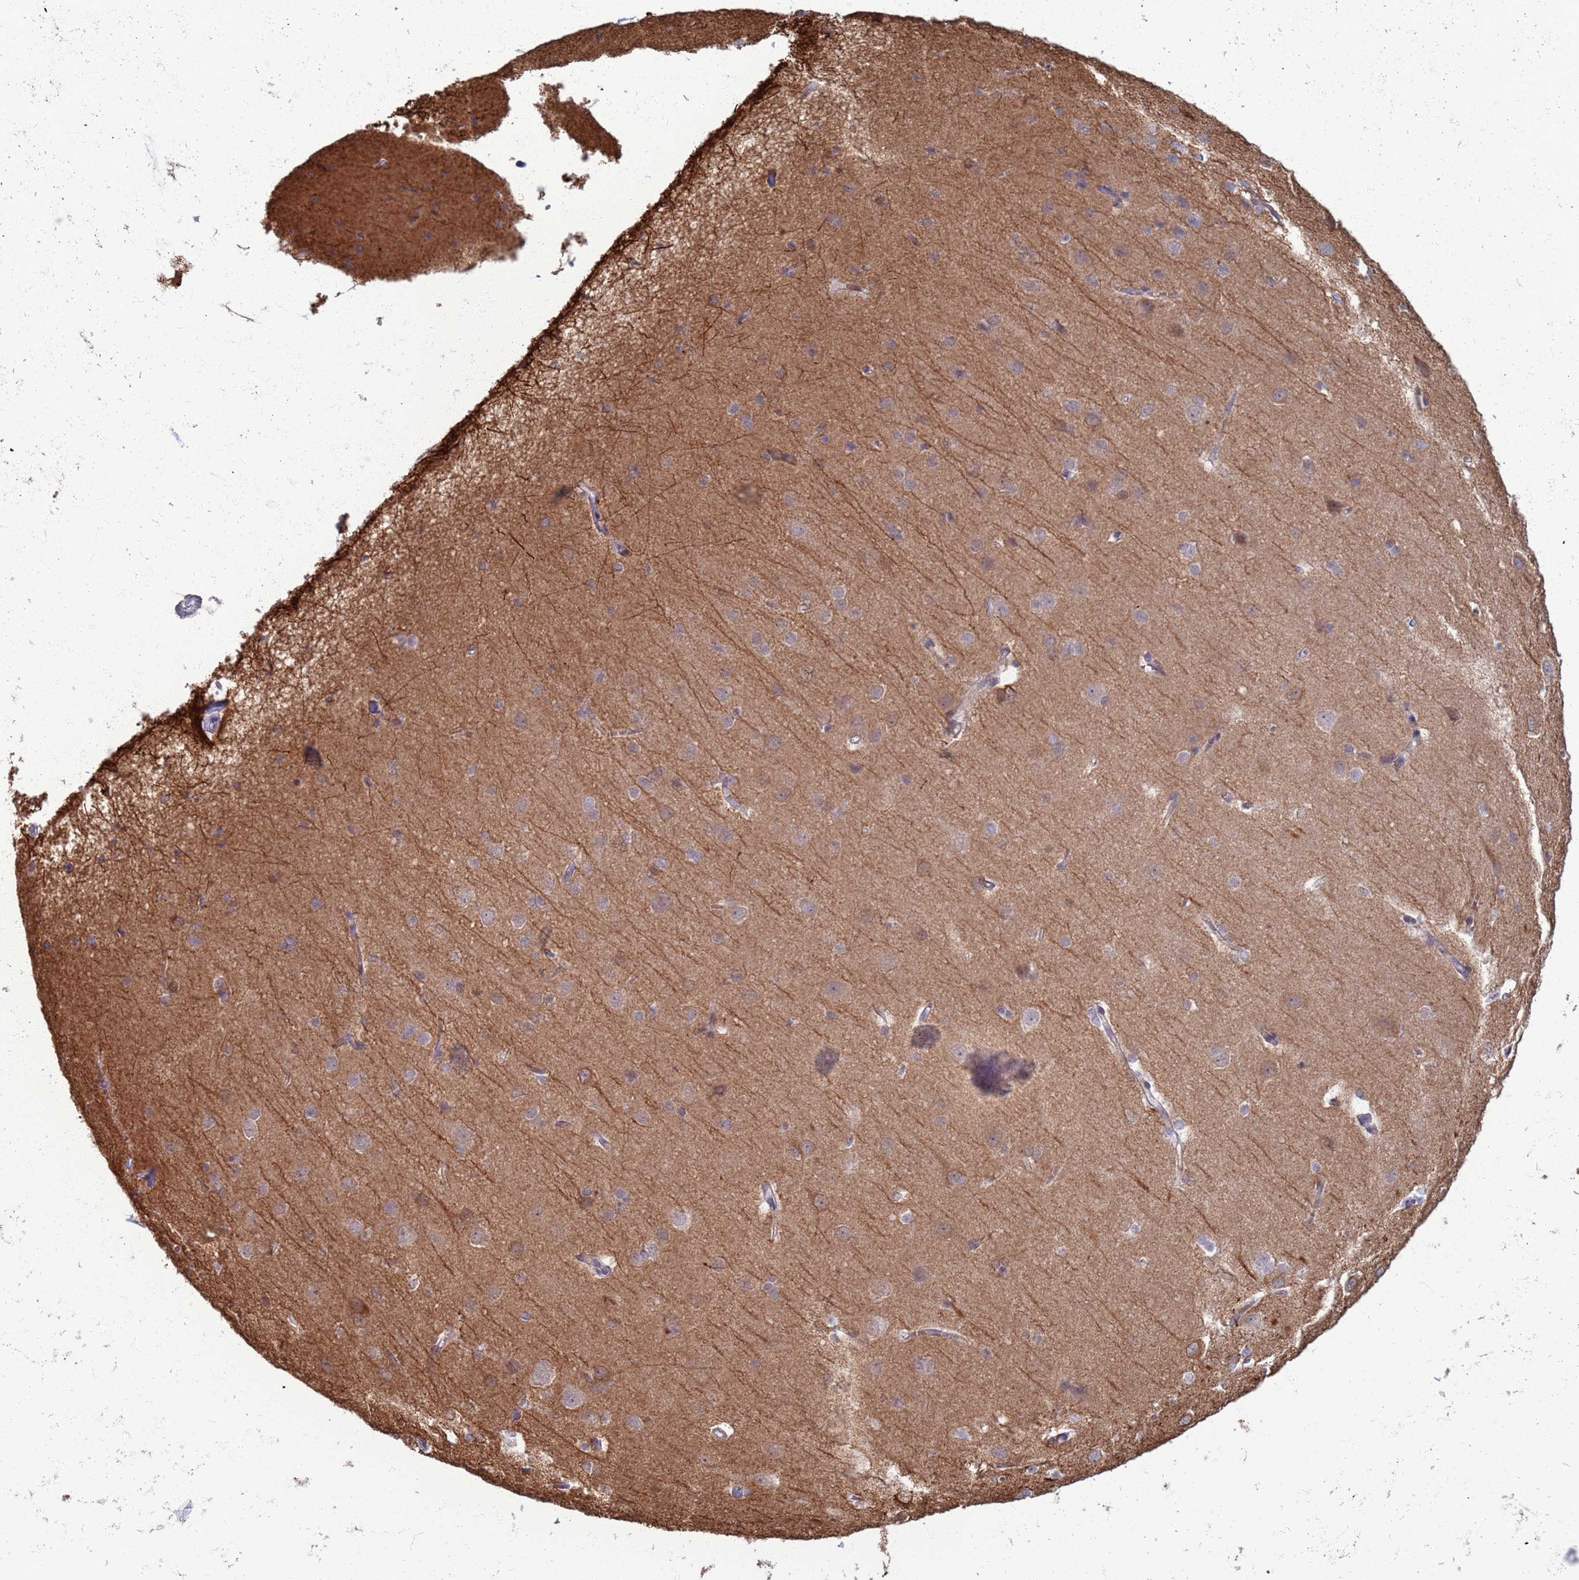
{"staining": {"intensity": "weak", "quantity": ">75%", "location": "cytoplasmic/membranous"}, "tissue": "cerebral cortex", "cell_type": "Endothelial cells", "image_type": "normal", "snomed": [{"axis": "morphology", "description": "Normal tissue, NOS"}, {"axis": "topography", "description": "Cerebral cortex"}], "caption": "DAB (3,3'-diaminobenzidine) immunohistochemical staining of benign human cerebral cortex displays weak cytoplasmic/membranous protein positivity in about >75% of endothelial cells.", "gene": "CLCA2", "patient": {"sex": "male", "age": 37}}